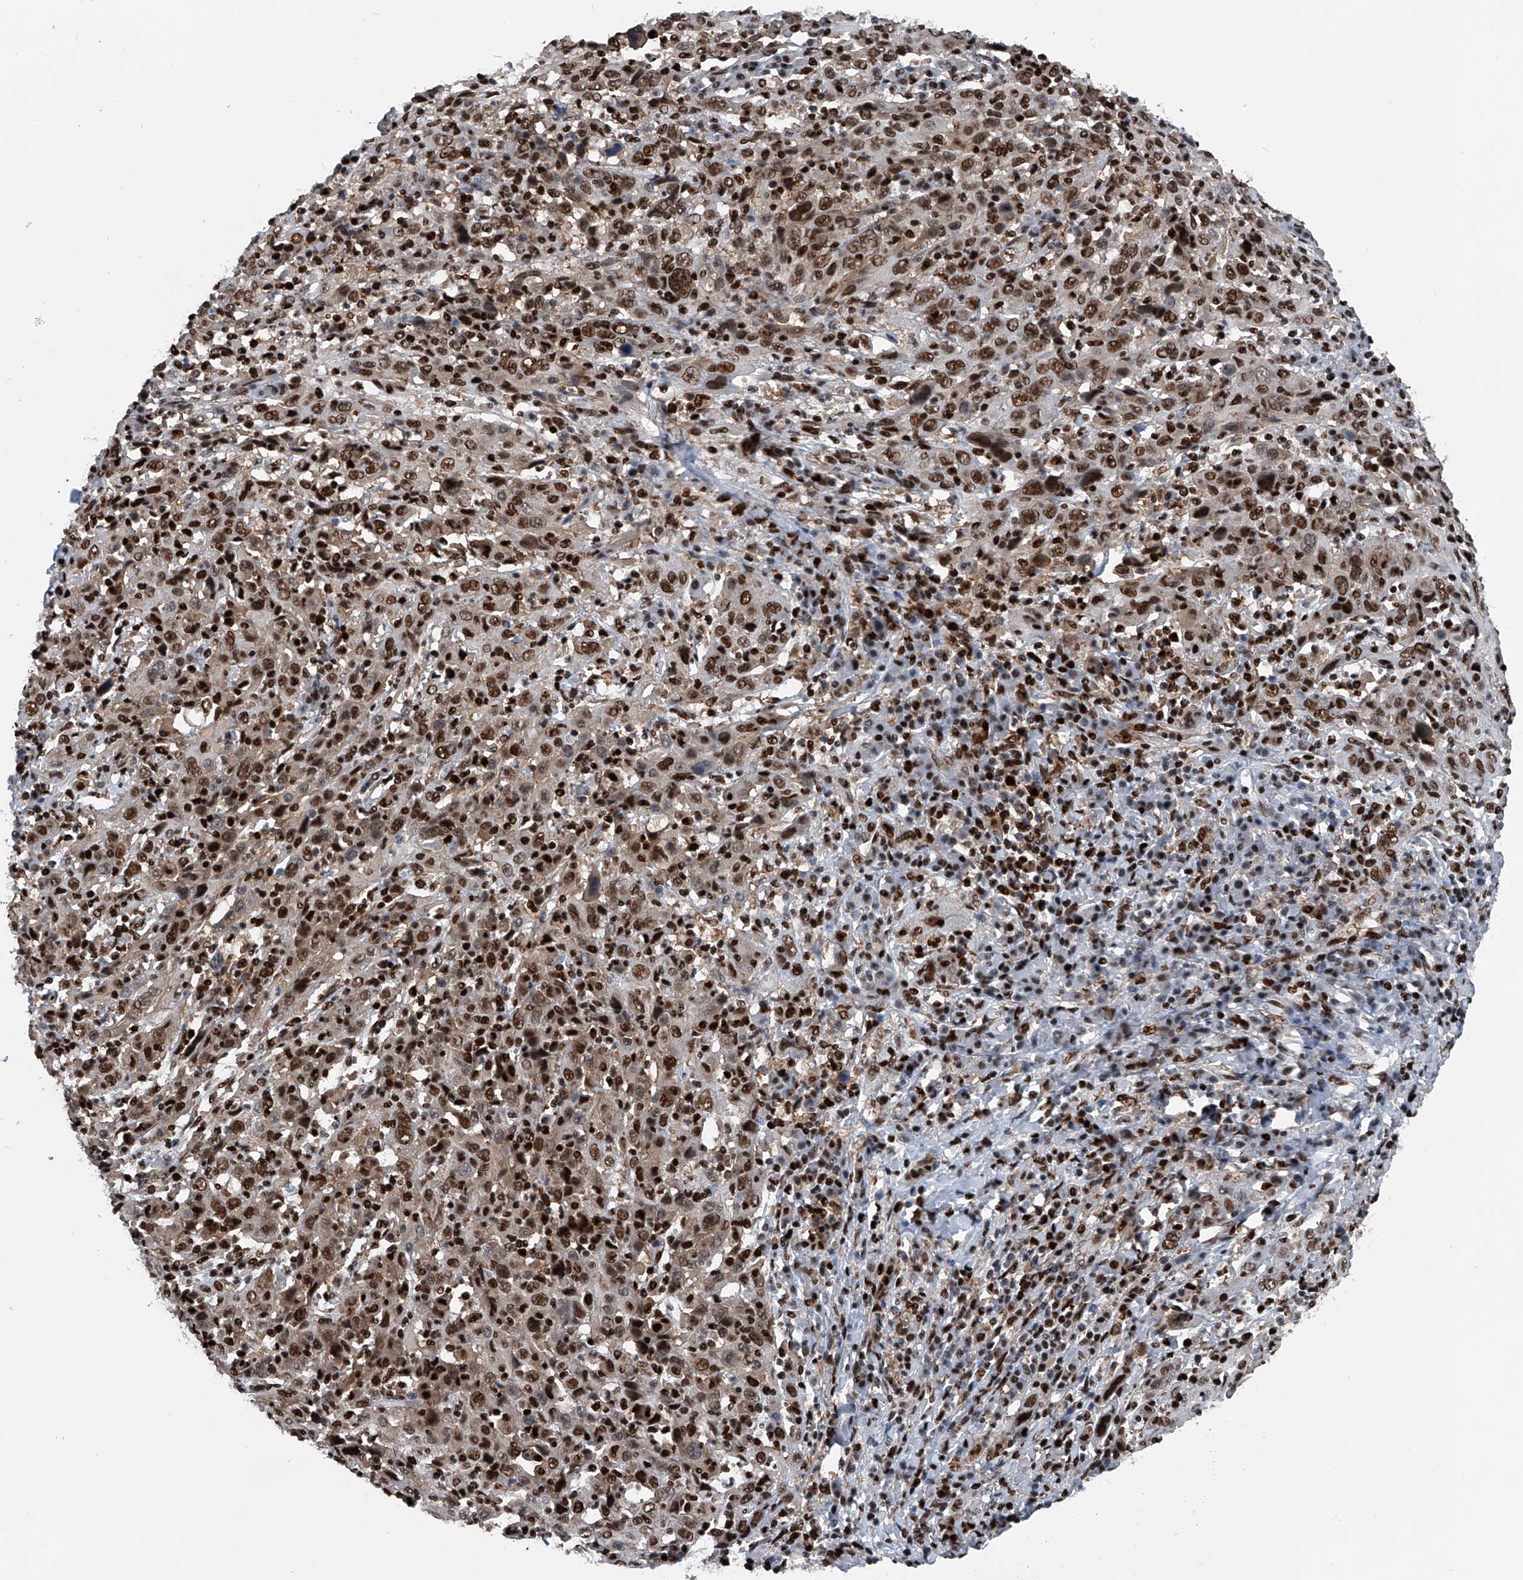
{"staining": {"intensity": "strong", "quantity": "25%-75%", "location": "nuclear"}, "tissue": "cervical cancer", "cell_type": "Tumor cells", "image_type": "cancer", "snomed": [{"axis": "morphology", "description": "Squamous cell carcinoma, NOS"}, {"axis": "topography", "description": "Cervix"}], "caption": "Immunohistochemical staining of human cervical cancer demonstrates high levels of strong nuclear protein expression in about 25%-75% of tumor cells.", "gene": "FKBP5", "patient": {"sex": "female", "age": 46}}